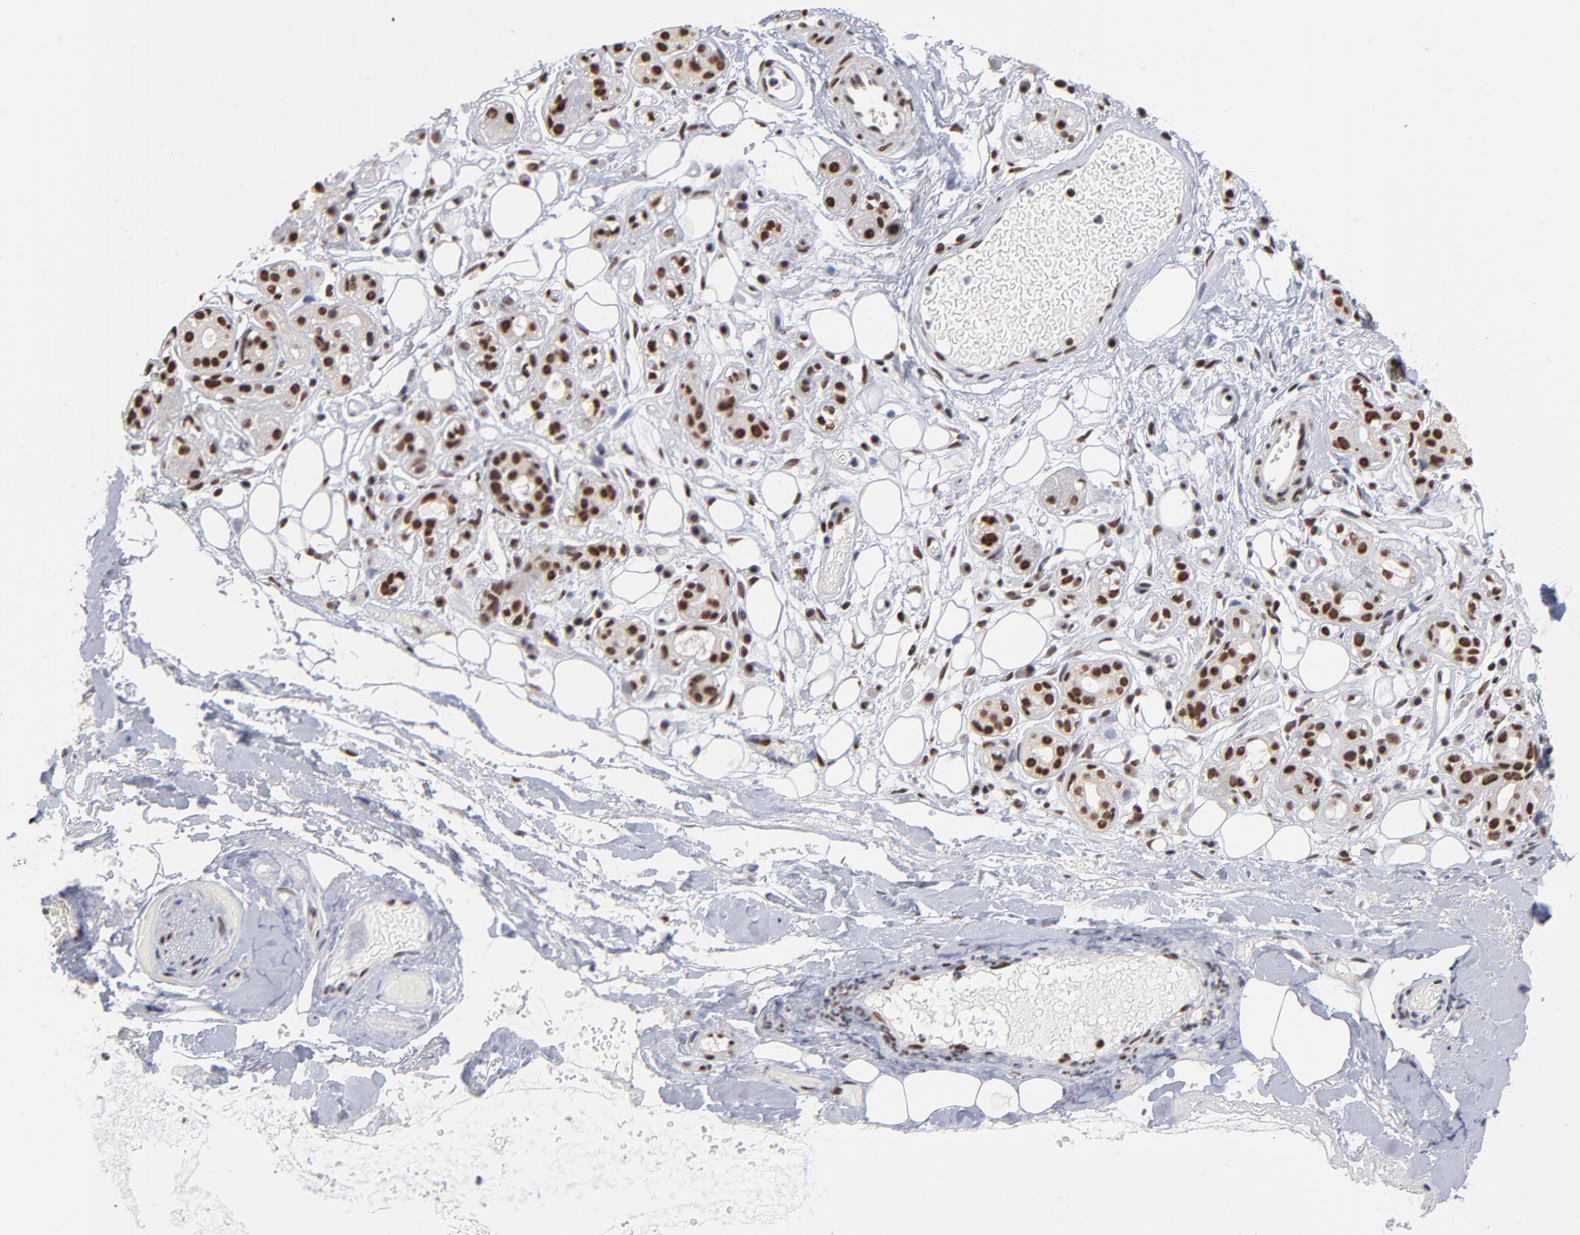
{"staining": {"intensity": "strong", "quantity": ">75%", "location": "nuclear"}, "tissue": "salivary gland", "cell_type": "Glandular cells", "image_type": "normal", "snomed": [{"axis": "morphology", "description": "Normal tissue, NOS"}, {"axis": "topography", "description": "Salivary gland"}], "caption": "Strong nuclear protein staining is identified in approximately >75% of glandular cells in salivary gland.", "gene": "ZNF3", "patient": {"sex": "male", "age": 54}}